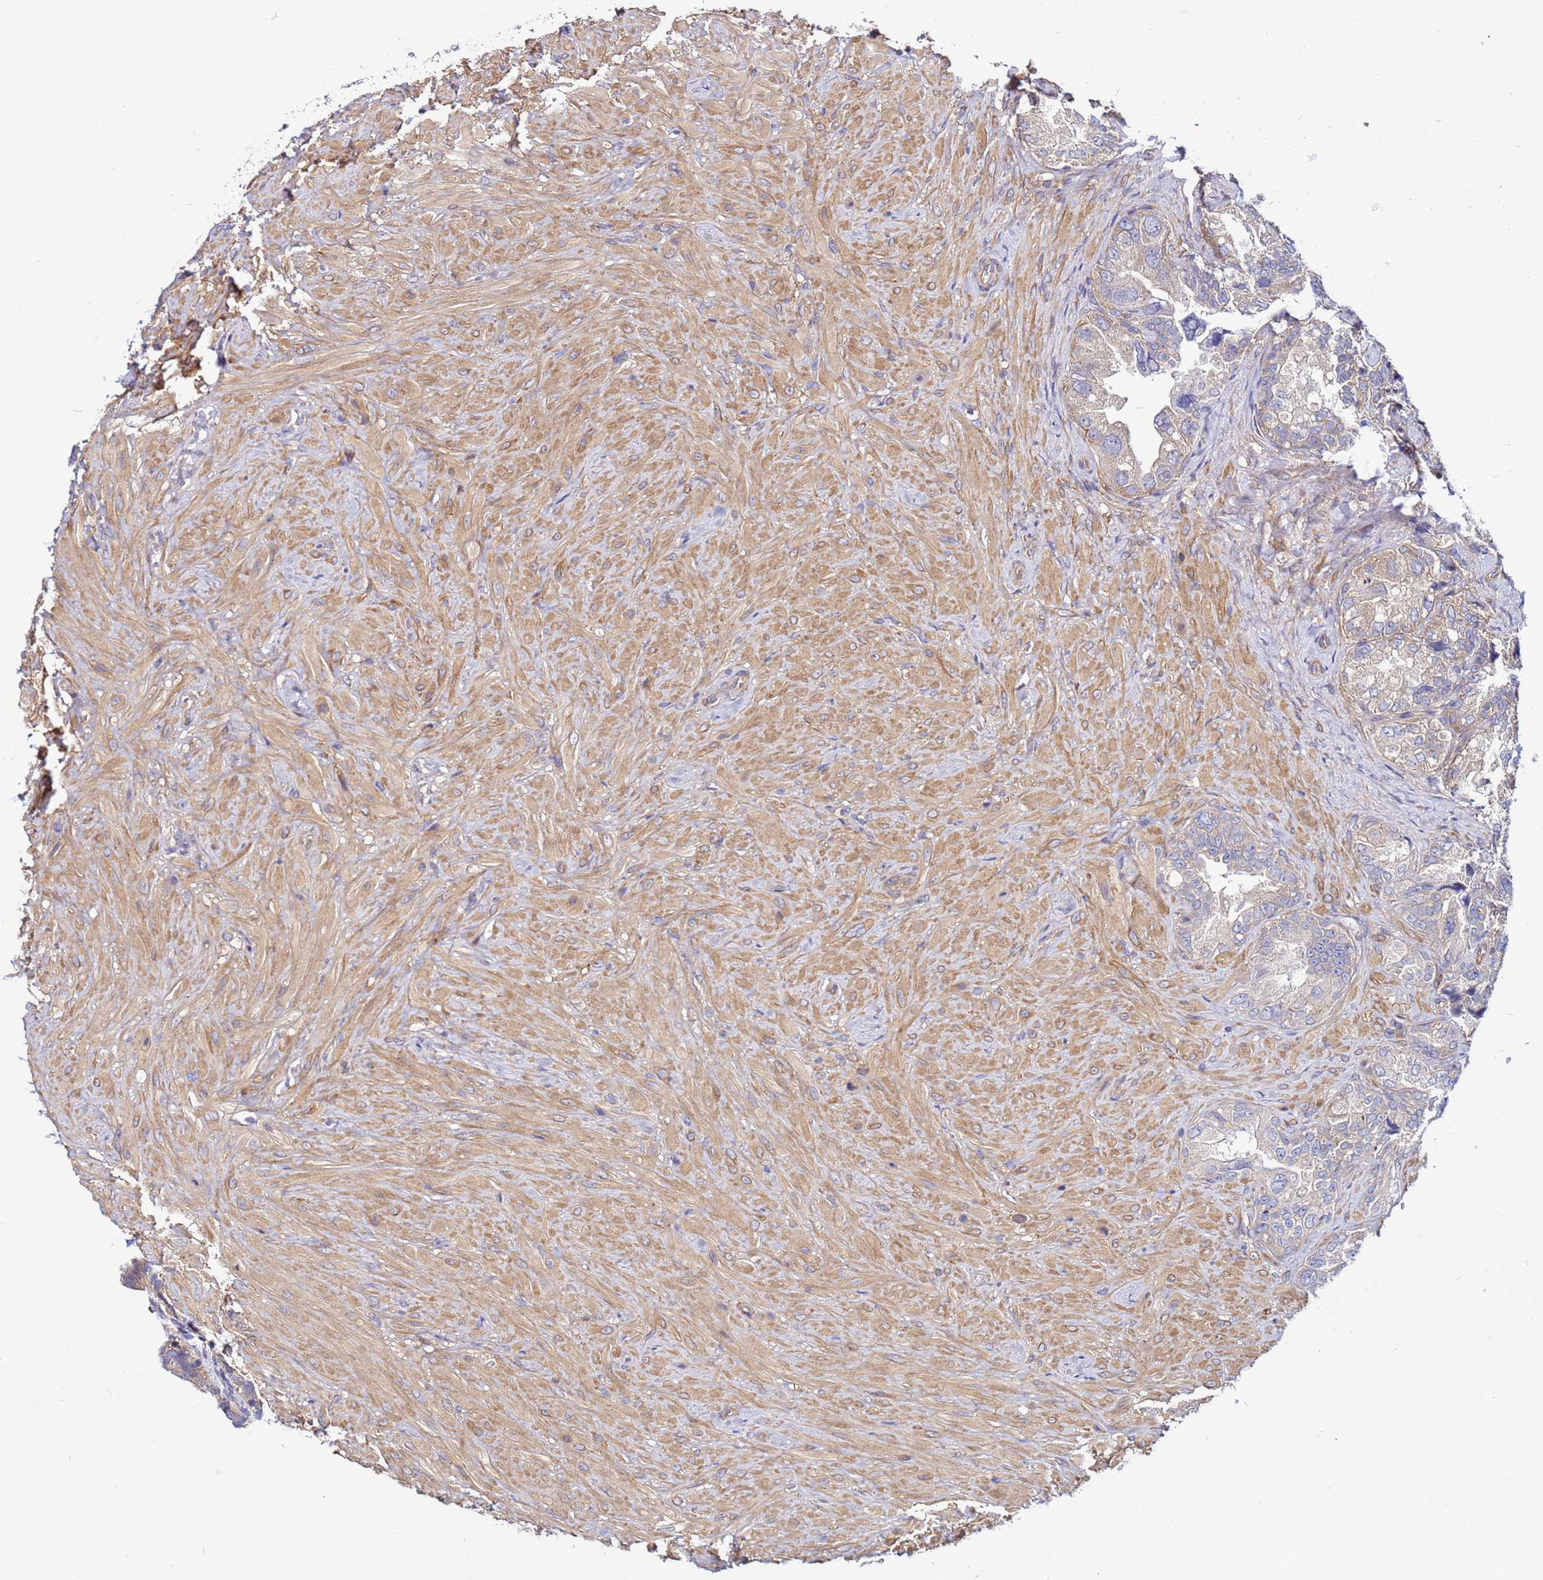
{"staining": {"intensity": "weak", "quantity": "25%-75%", "location": "cytoplasmic/membranous"}, "tissue": "seminal vesicle", "cell_type": "Glandular cells", "image_type": "normal", "snomed": [{"axis": "morphology", "description": "Normal tissue, NOS"}, {"axis": "topography", "description": "Seminal veicle"}, {"axis": "topography", "description": "Peripheral nerve tissue"}], "caption": "IHC photomicrograph of normal human seminal vesicle stained for a protein (brown), which exhibits low levels of weak cytoplasmic/membranous expression in approximately 25%-75% of glandular cells.", "gene": "STK38L", "patient": {"sex": "male", "age": 67}}